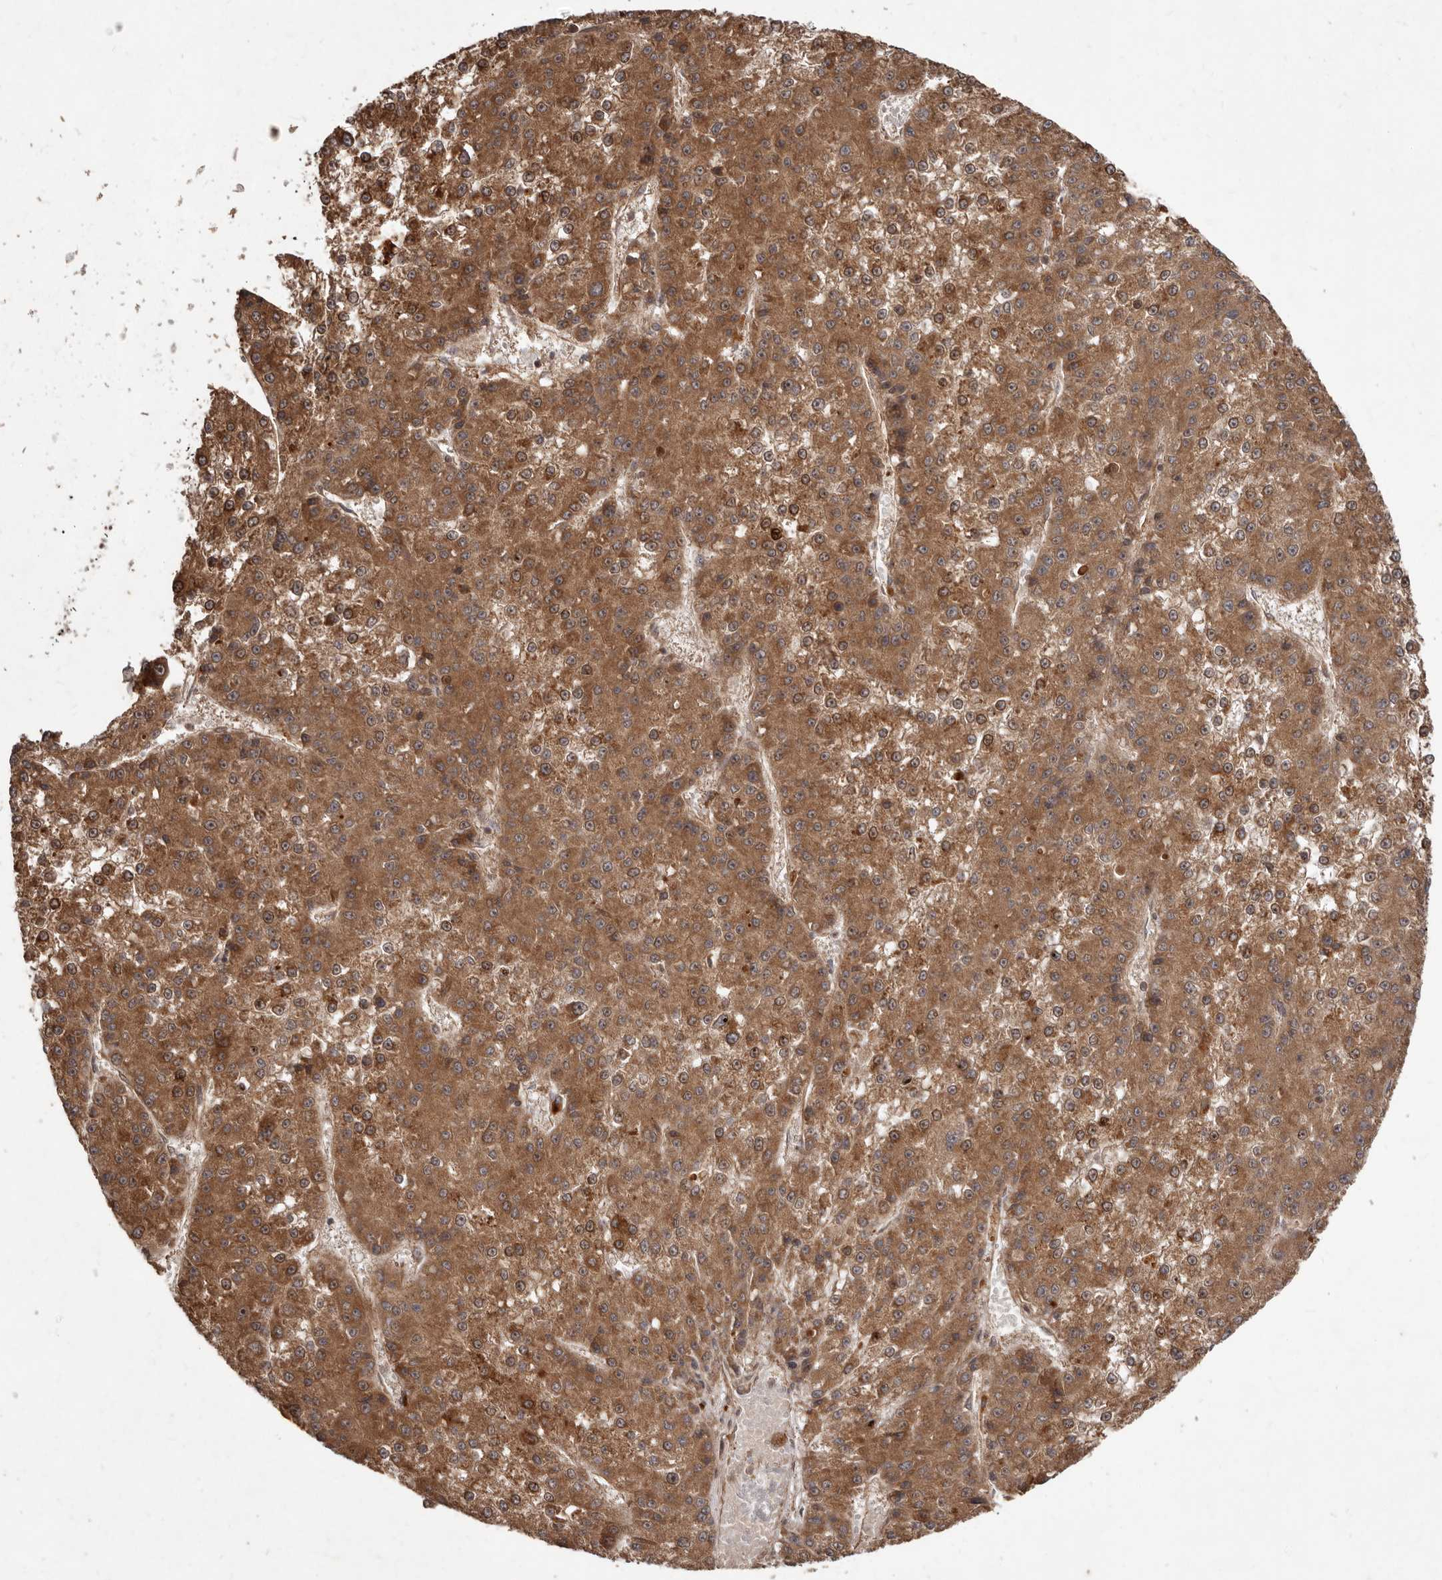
{"staining": {"intensity": "moderate", "quantity": ">75%", "location": "cytoplasmic/membranous"}, "tissue": "liver cancer", "cell_type": "Tumor cells", "image_type": "cancer", "snomed": [{"axis": "morphology", "description": "Carcinoma, Hepatocellular, NOS"}, {"axis": "topography", "description": "Liver"}], "caption": "A brown stain labels moderate cytoplasmic/membranous positivity of a protein in liver hepatocellular carcinoma tumor cells.", "gene": "STK36", "patient": {"sex": "female", "age": 73}}